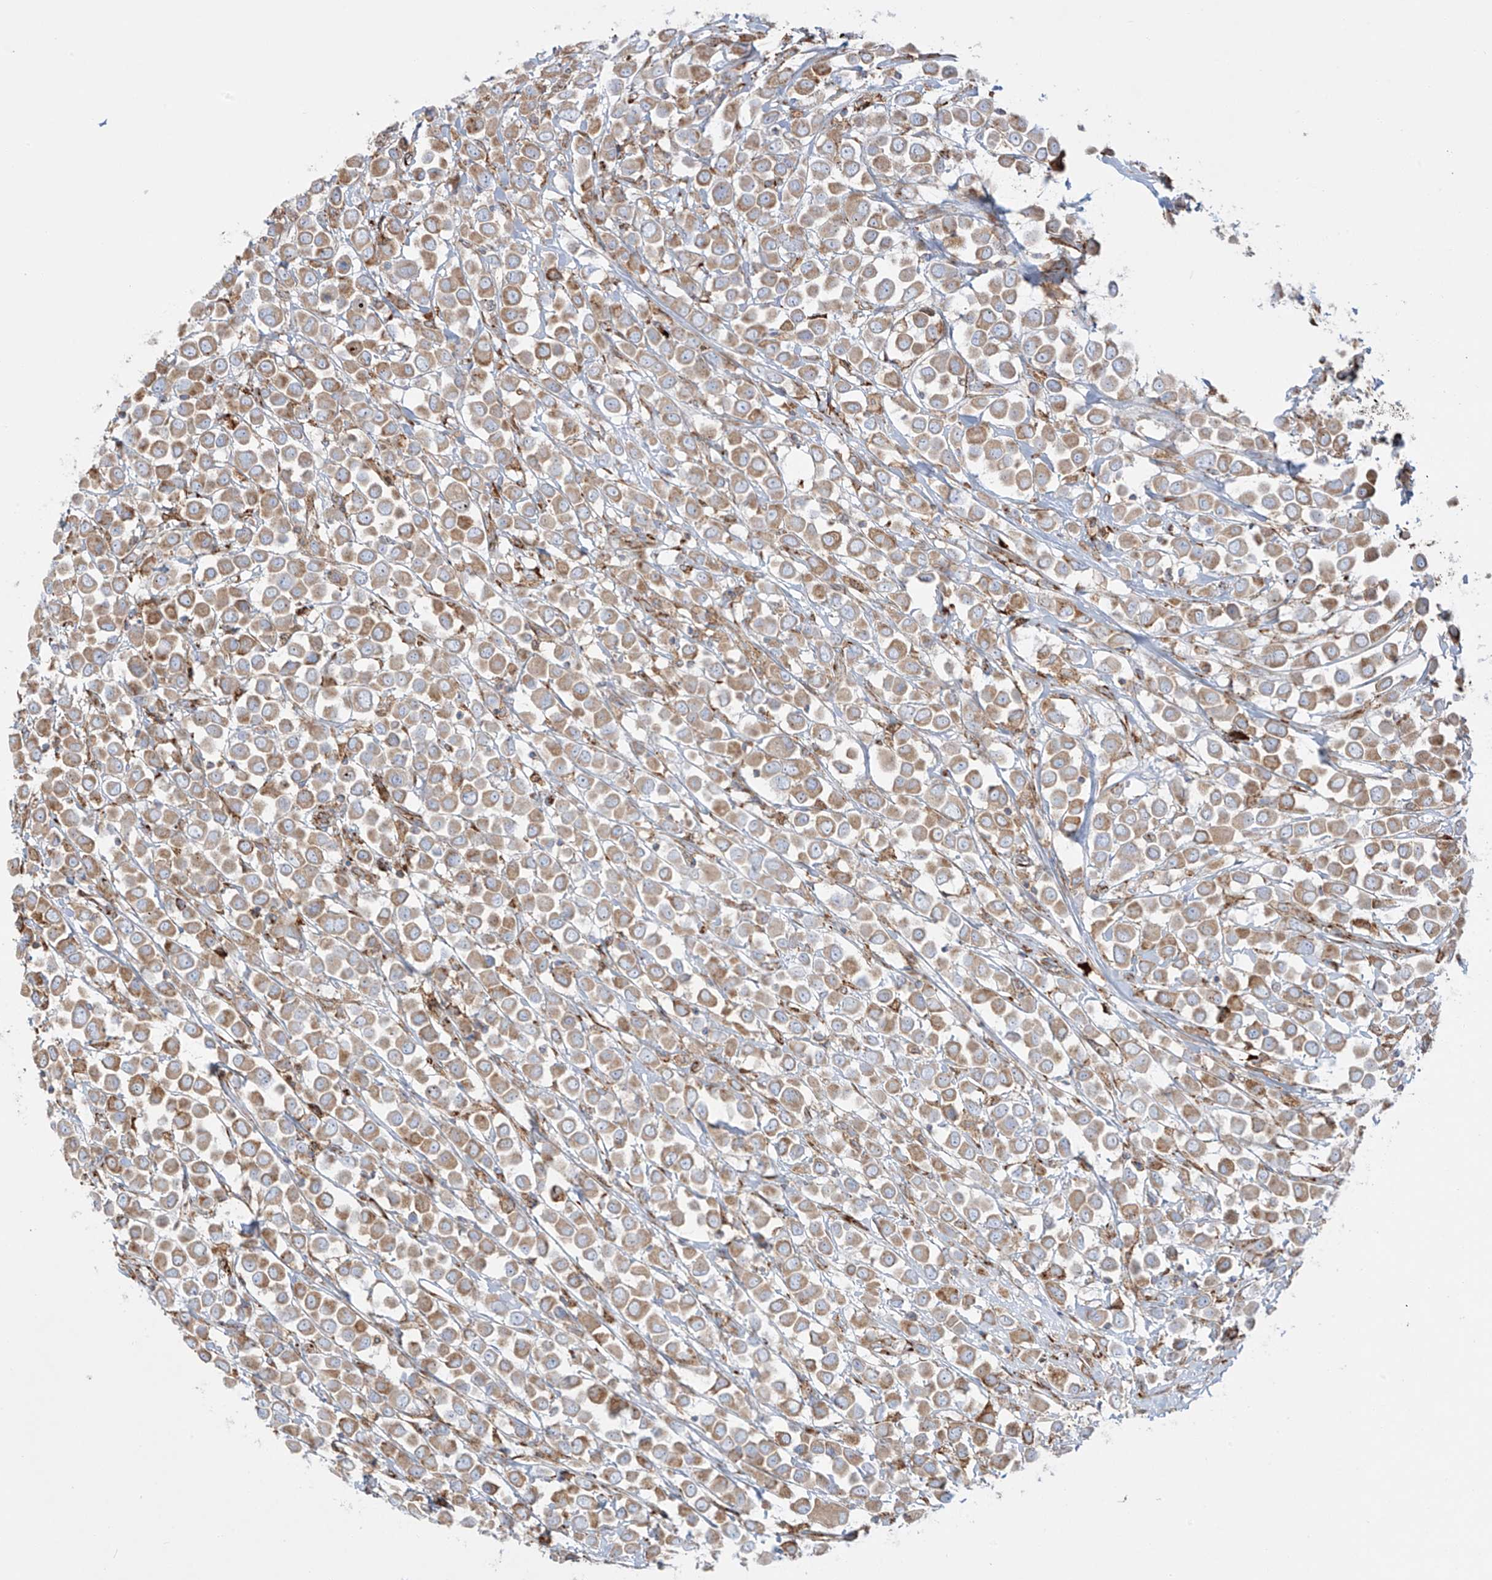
{"staining": {"intensity": "moderate", "quantity": ">75%", "location": "cytoplasmic/membranous"}, "tissue": "breast cancer", "cell_type": "Tumor cells", "image_type": "cancer", "snomed": [{"axis": "morphology", "description": "Duct carcinoma"}, {"axis": "topography", "description": "Breast"}], "caption": "Moderate cytoplasmic/membranous expression for a protein is seen in approximately >75% of tumor cells of breast cancer (intraductal carcinoma) using IHC.", "gene": "MX1", "patient": {"sex": "female", "age": 61}}